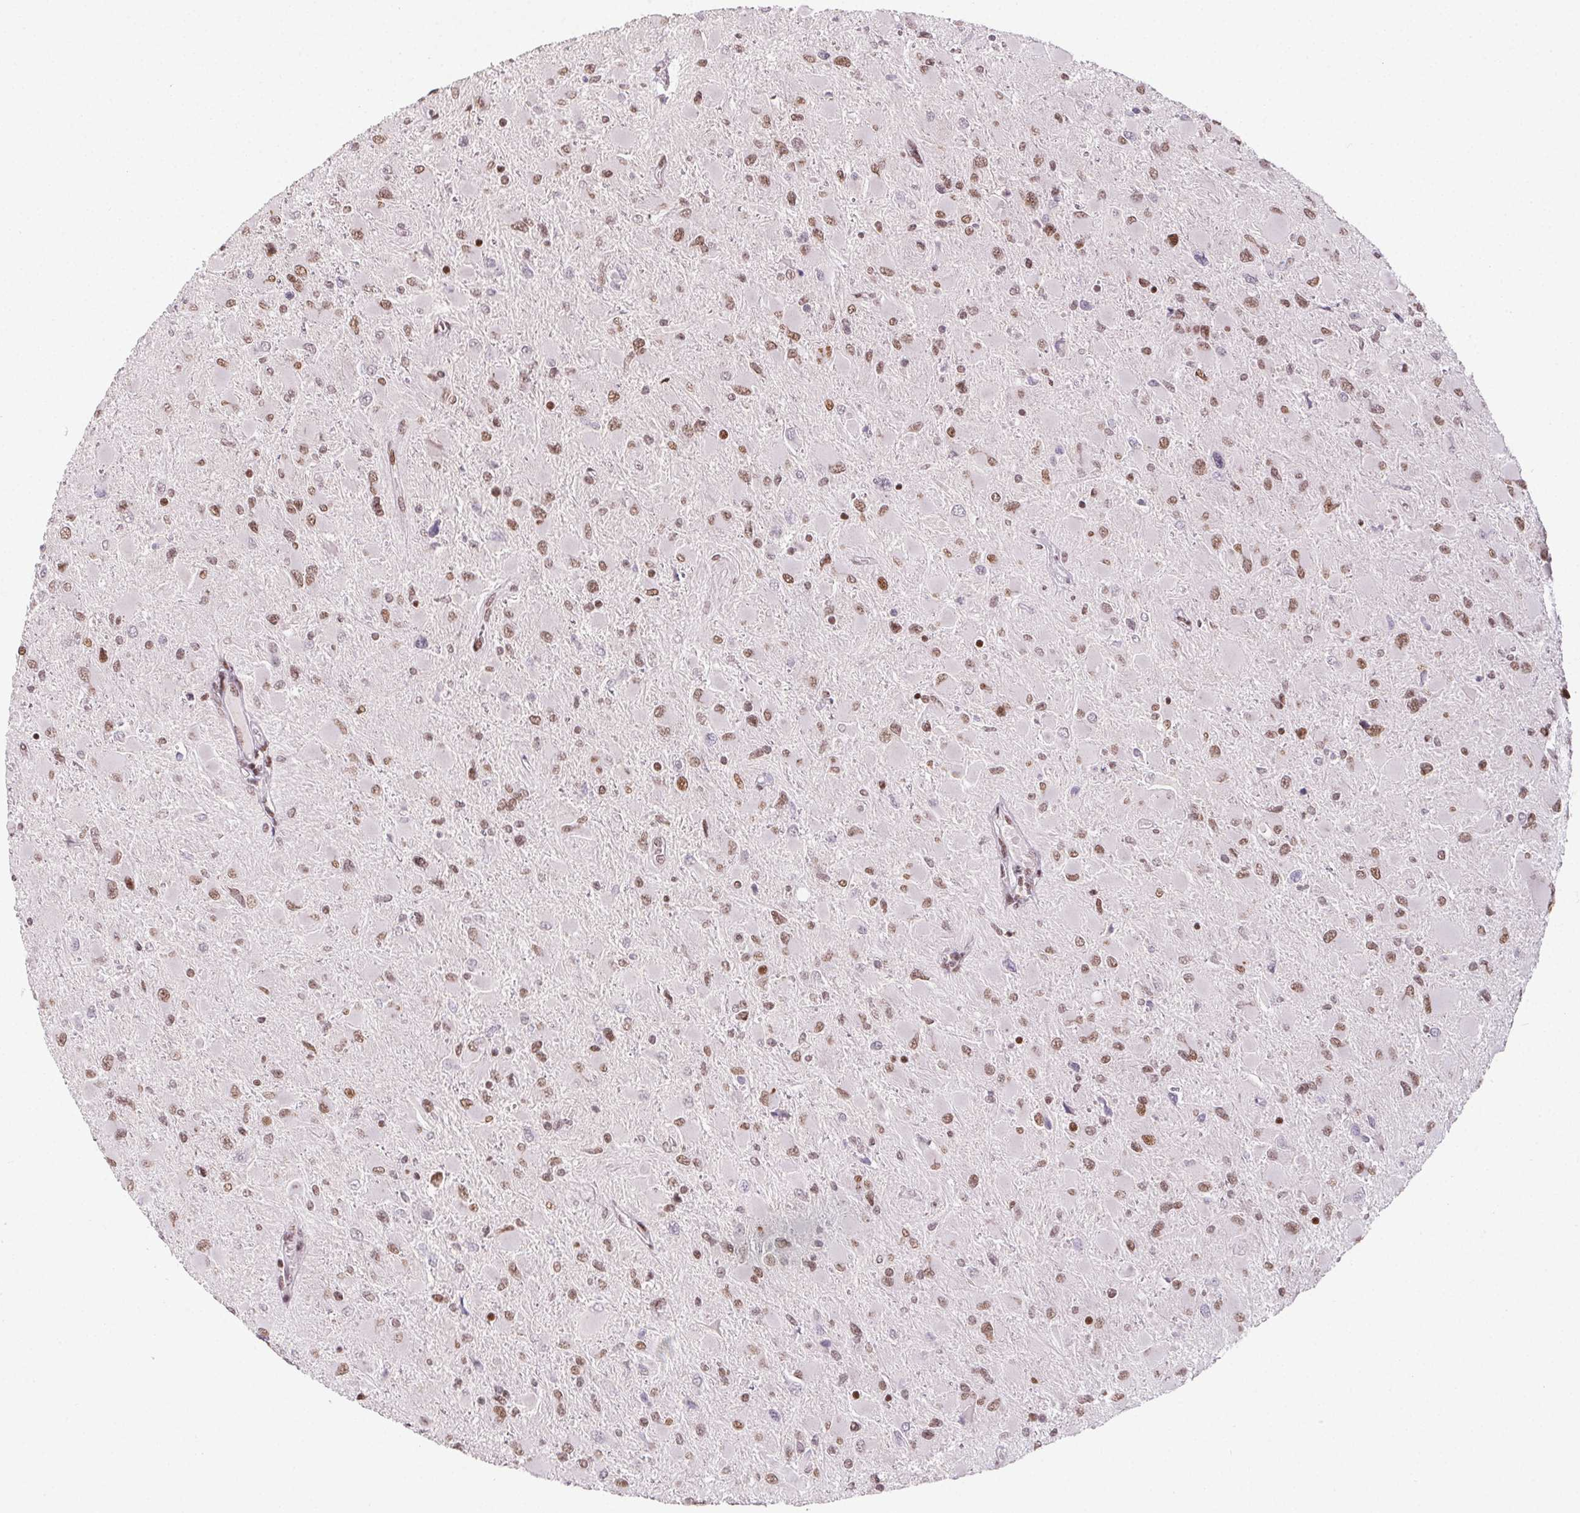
{"staining": {"intensity": "moderate", "quantity": ">75%", "location": "nuclear"}, "tissue": "glioma", "cell_type": "Tumor cells", "image_type": "cancer", "snomed": [{"axis": "morphology", "description": "Glioma, malignant, High grade"}, {"axis": "topography", "description": "Cerebral cortex"}], "caption": "Glioma tissue shows moderate nuclear positivity in approximately >75% of tumor cells", "gene": "KMT2A", "patient": {"sex": "female", "age": 36}}